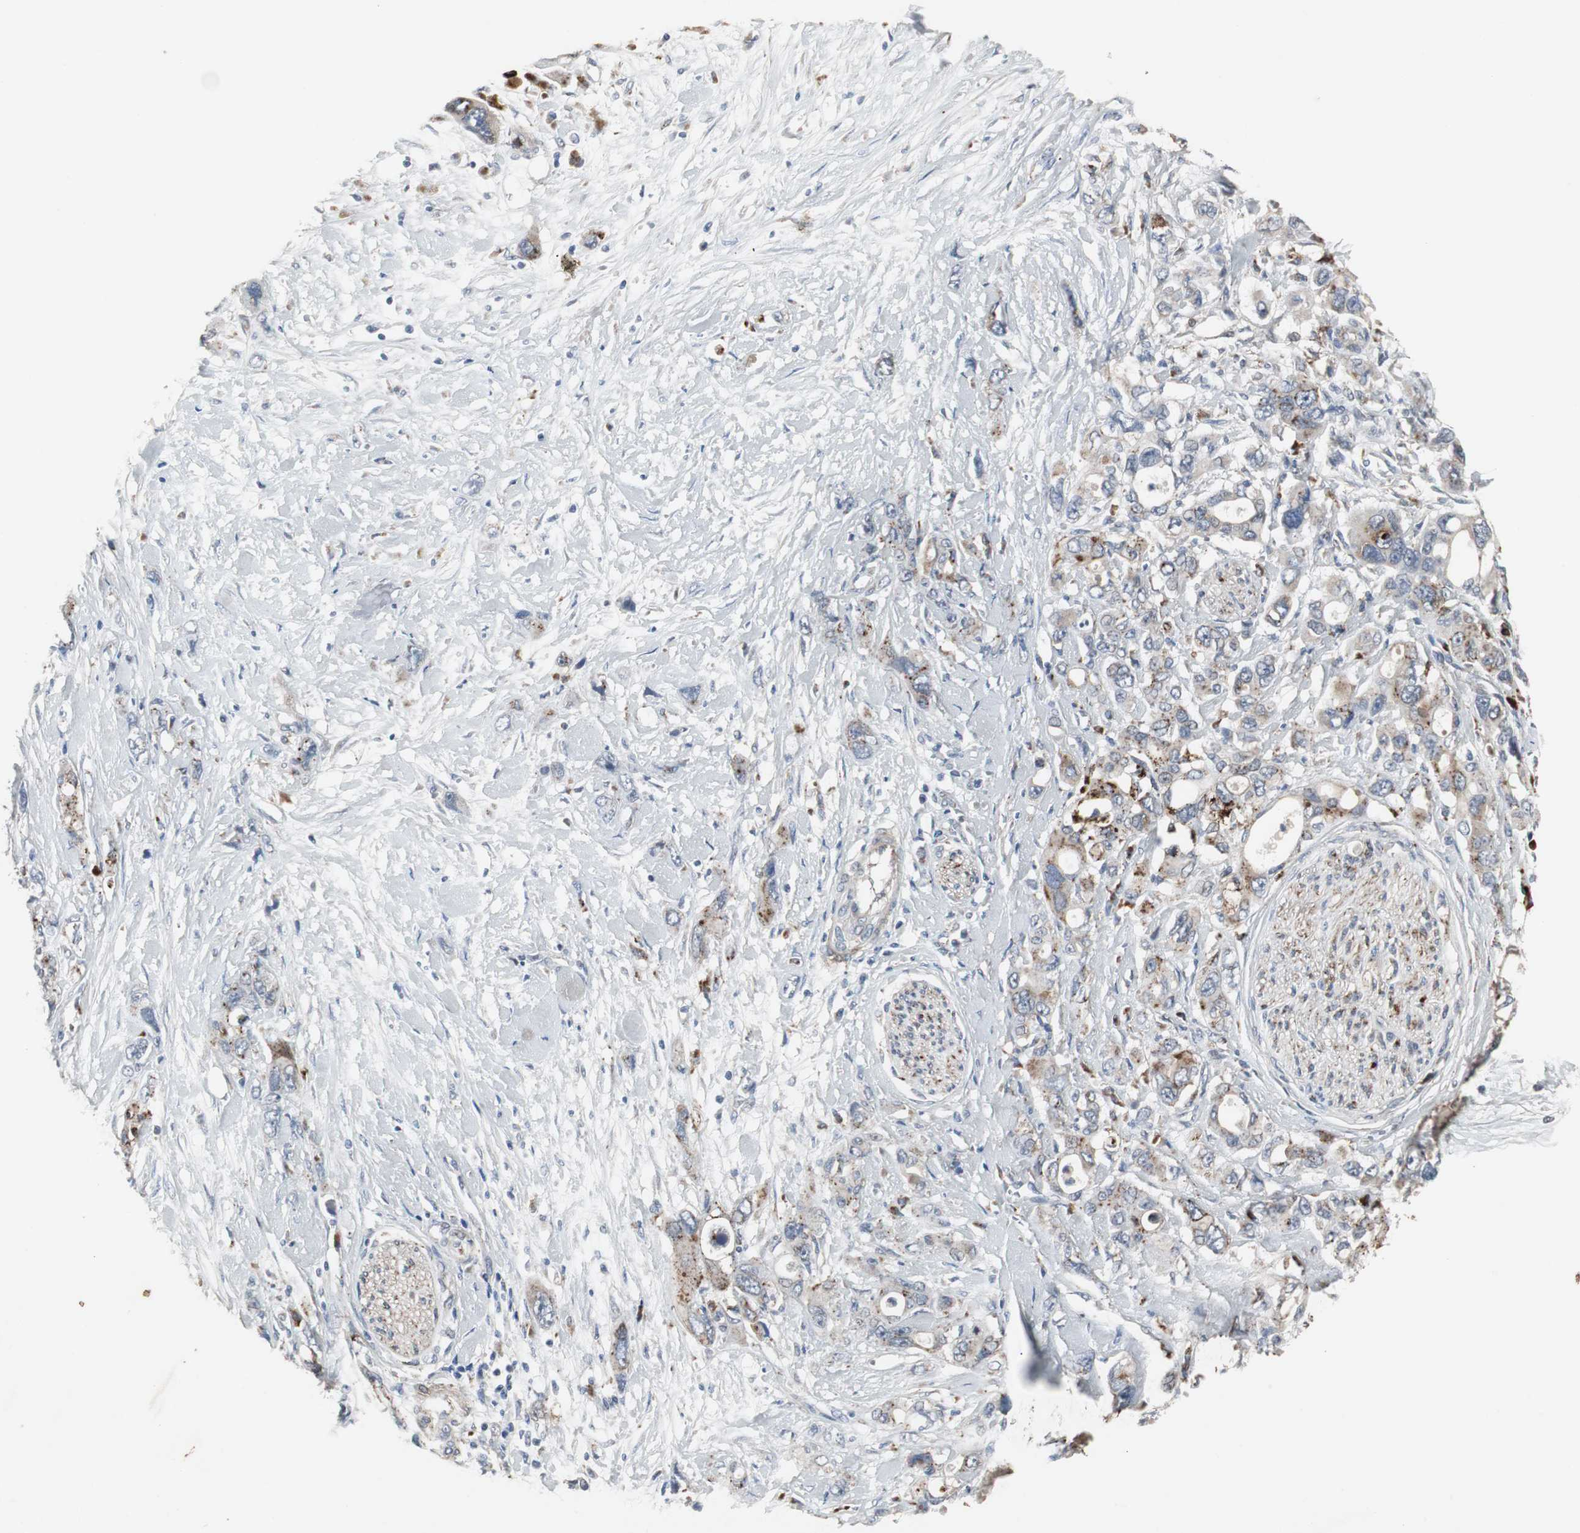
{"staining": {"intensity": "strong", "quantity": "25%-75%", "location": "cytoplasmic/membranous"}, "tissue": "pancreatic cancer", "cell_type": "Tumor cells", "image_type": "cancer", "snomed": [{"axis": "morphology", "description": "Adenocarcinoma, NOS"}, {"axis": "topography", "description": "Pancreas"}], "caption": "Pancreatic cancer was stained to show a protein in brown. There is high levels of strong cytoplasmic/membranous expression in approximately 25%-75% of tumor cells. (DAB IHC, brown staining for protein, blue staining for nuclei).", "gene": "GBA1", "patient": {"sex": "male", "age": 46}}